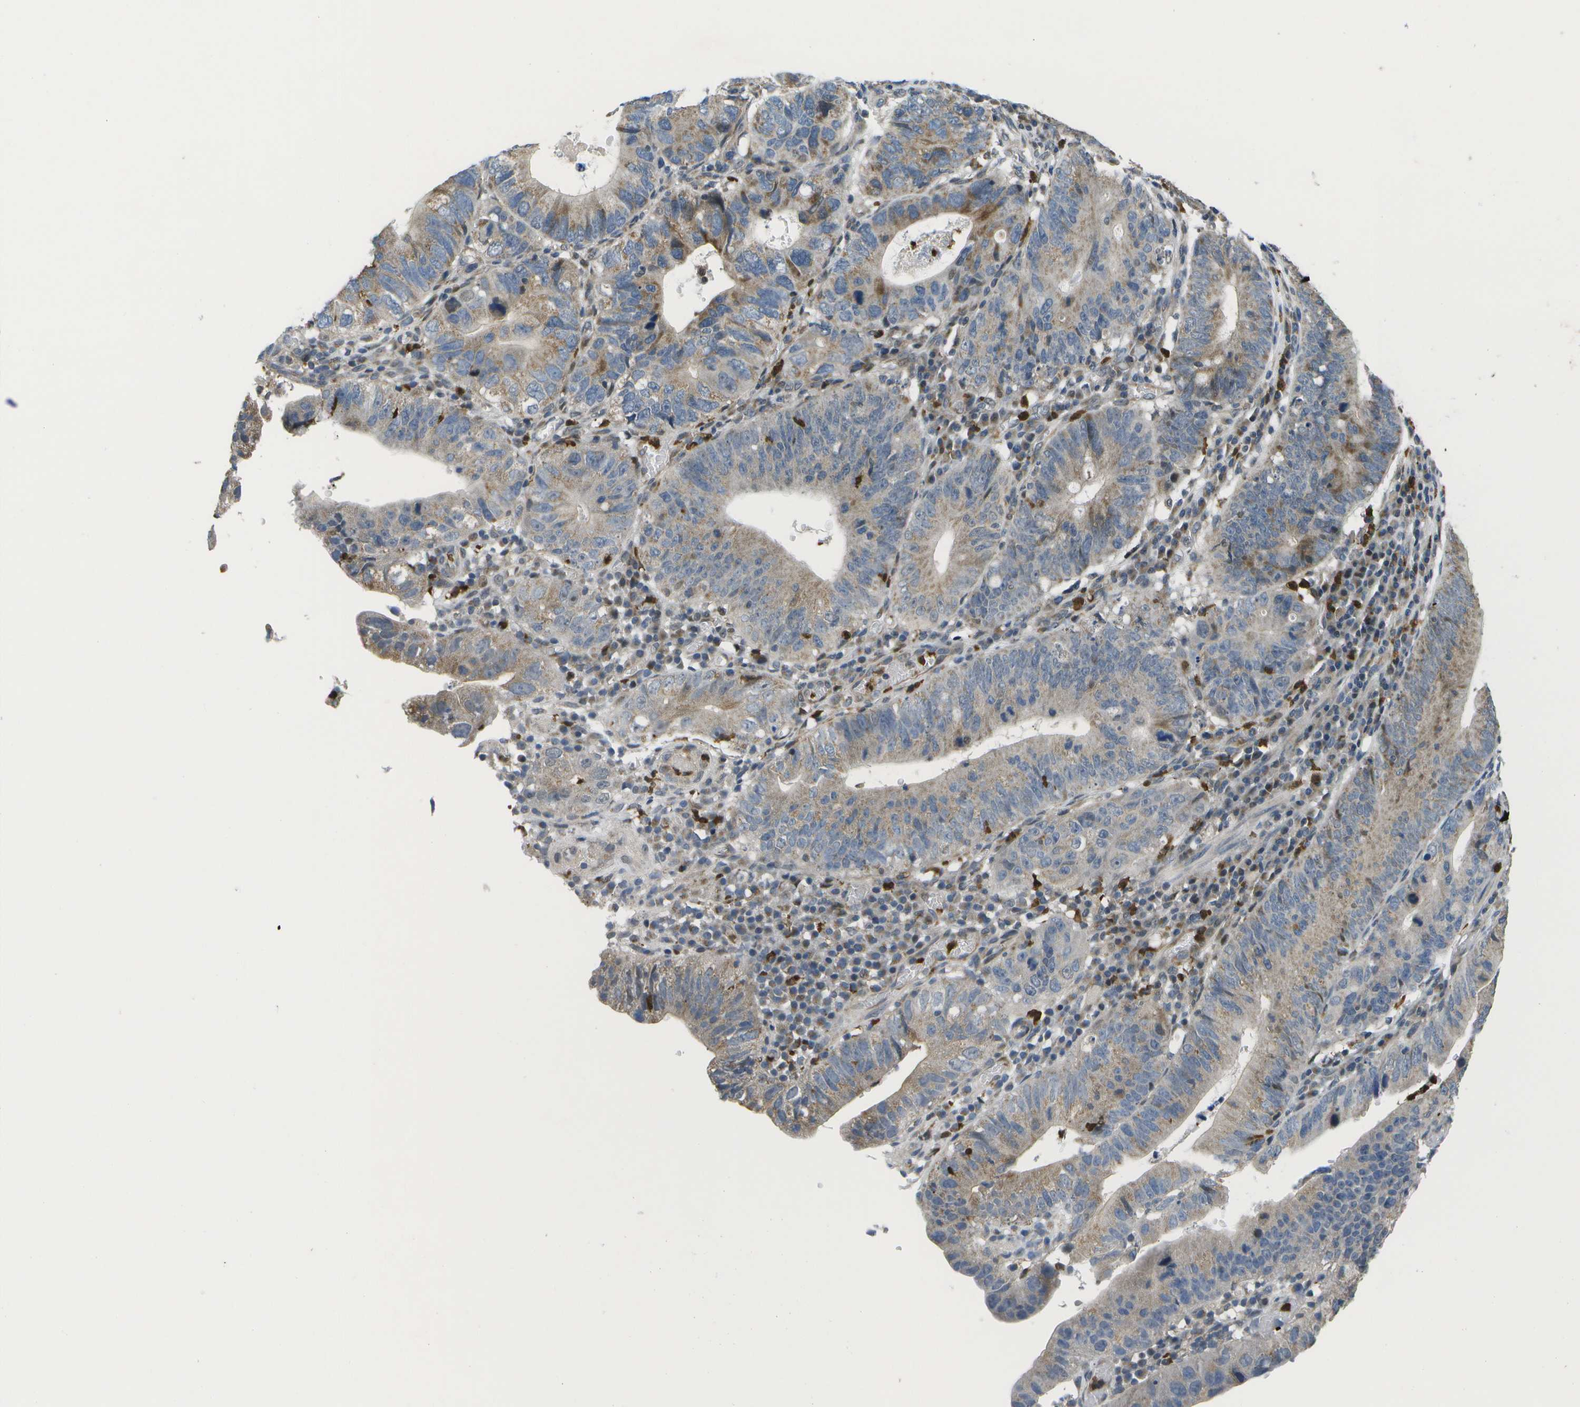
{"staining": {"intensity": "moderate", "quantity": "25%-75%", "location": "cytoplasmic/membranous"}, "tissue": "stomach cancer", "cell_type": "Tumor cells", "image_type": "cancer", "snomed": [{"axis": "morphology", "description": "Adenocarcinoma, NOS"}, {"axis": "topography", "description": "Stomach"}], "caption": "Immunohistochemical staining of stomach cancer displays moderate cytoplasmic/membranous protein expression in approximately 25%-75% of tumor cells.", "gene": "GALNT15", "patient": {"sex": "male", "age": 59}}